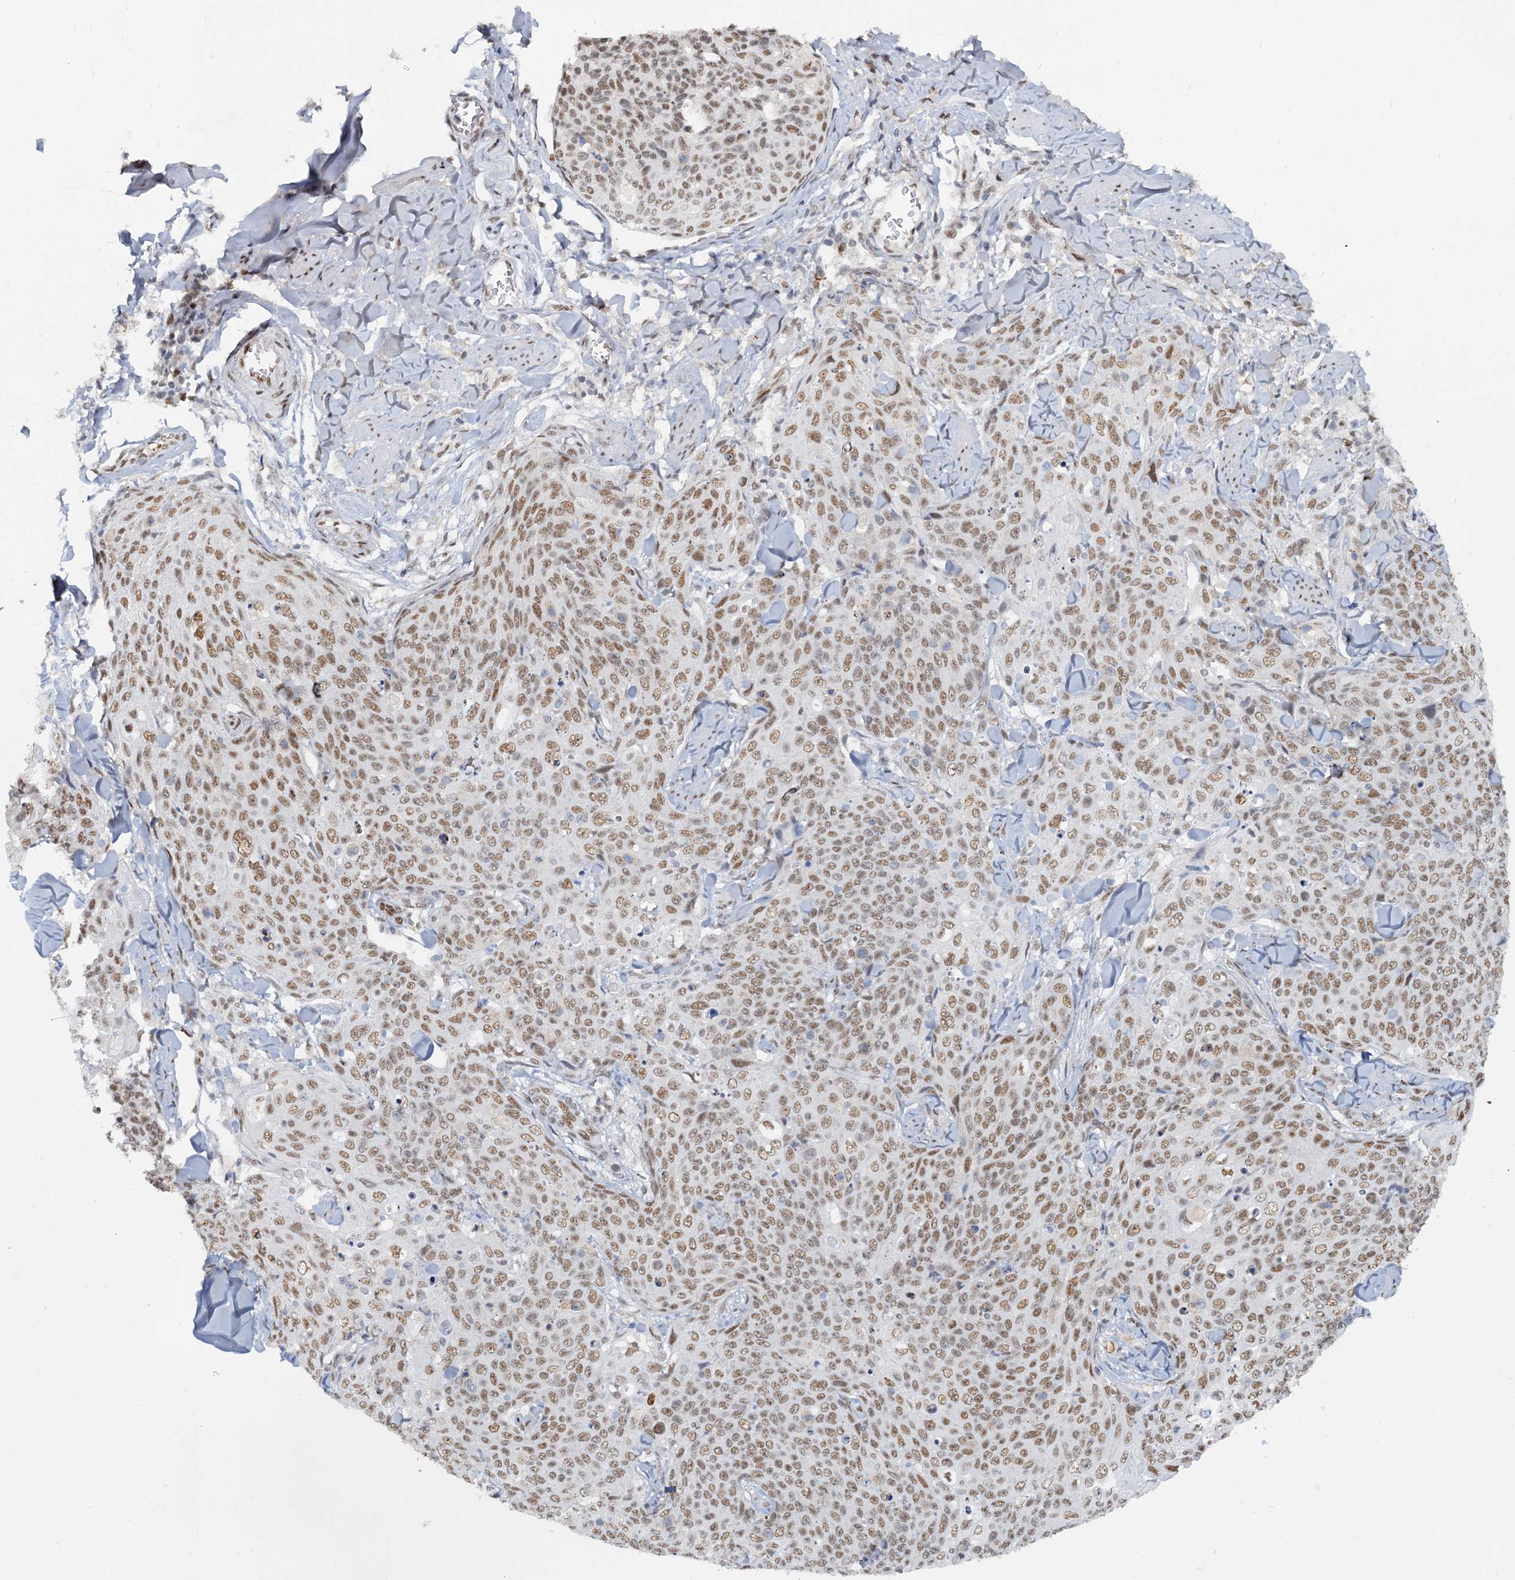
{"staining": {"intensity": "moderate", "quantity": ">75%", "location": "nuclear"}, "tissue": "skin cancer", "cell_type": "Tumor cells", "image_type": "cancer", "snomed": [{"axis": "morphology", "description": "Squamous cell carcinoma, NOS"}, {"axis": "topography", "description": "Skin"}, {"axis": "topography", "description": "Vulva"}], "caption": "IHC of skin squamous cell carcinoma shows medium levels of moderate nuclear positivity in about >75% of tumor cells.", "gene": "RPRD1A", "patient": {"sex": "female", "age": 85}}